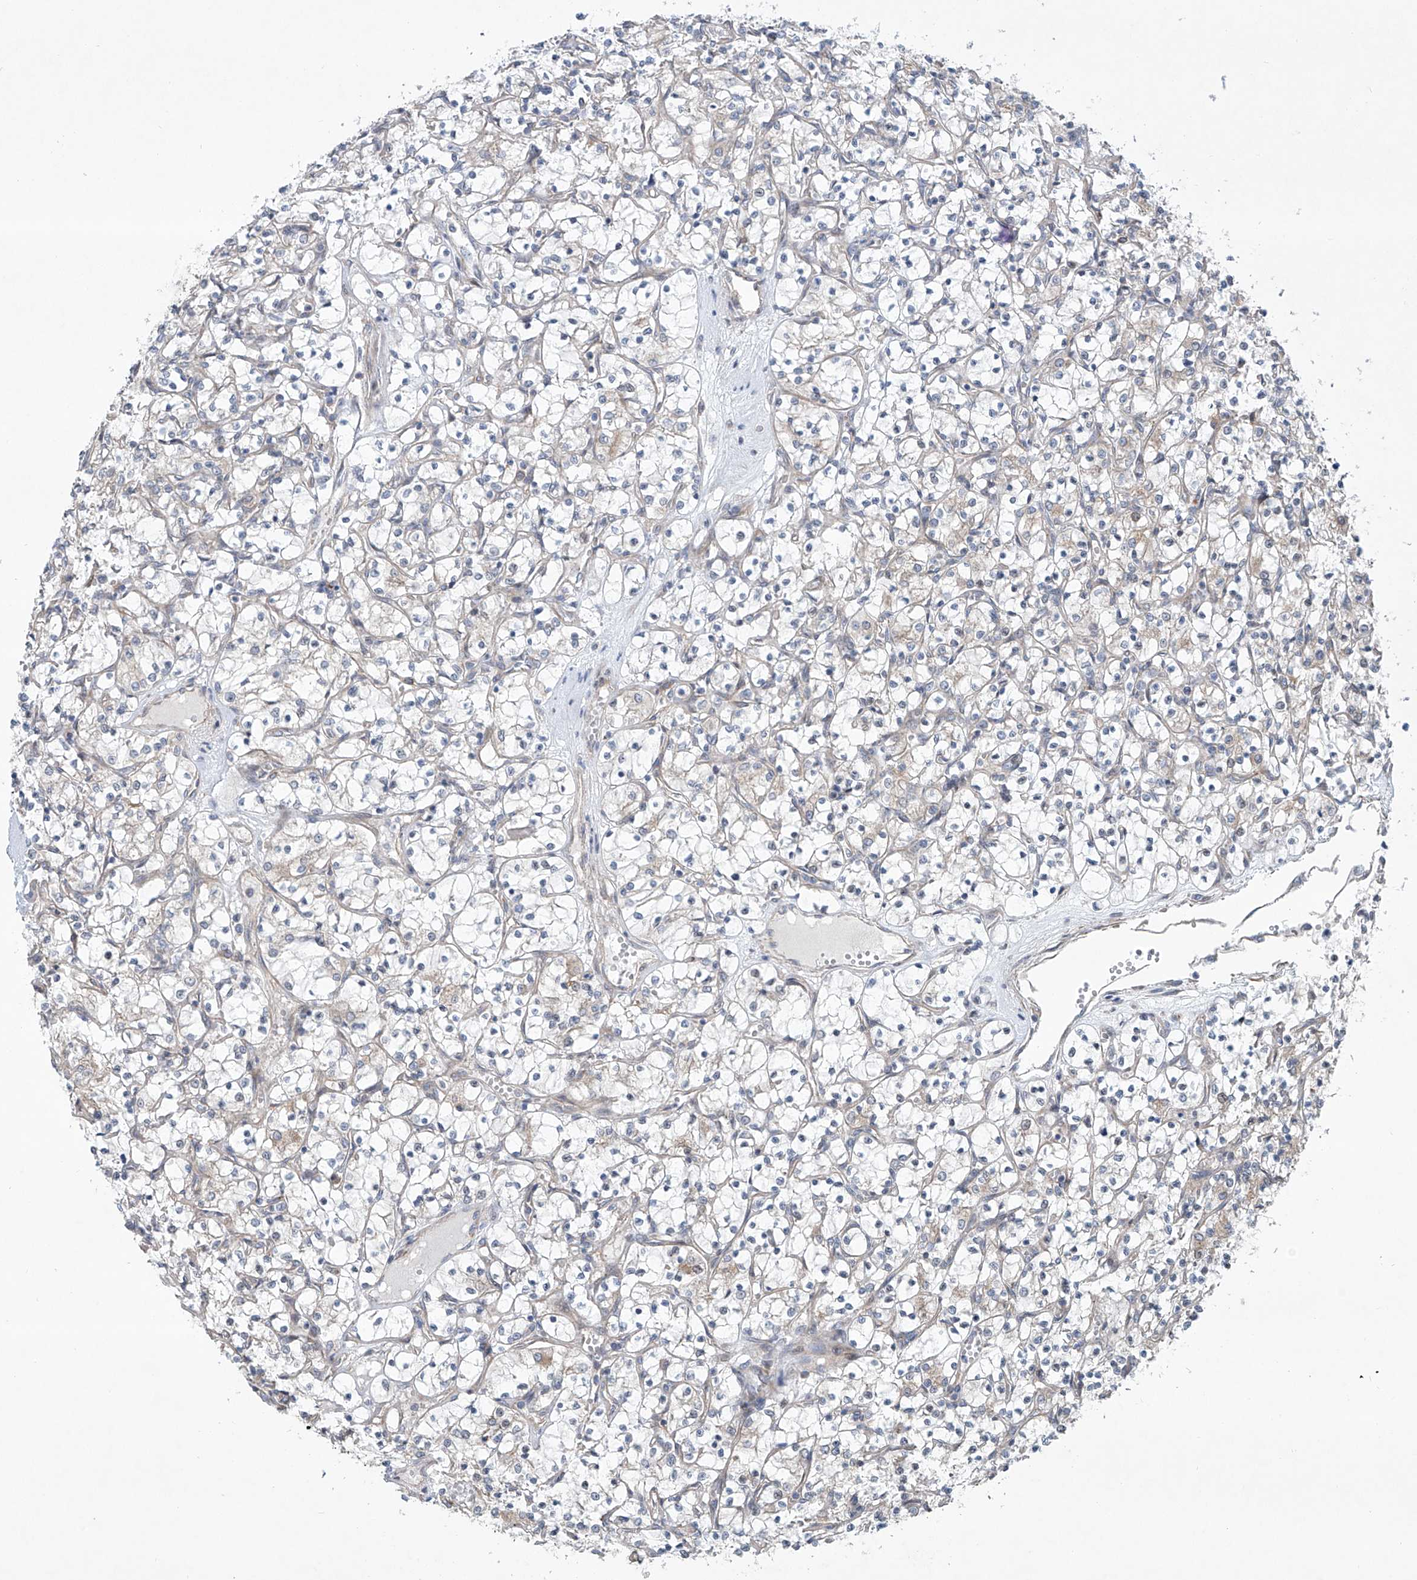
{"staining": {"intensity": "negative", "quantity": "none", "location": "none"}, "tissue": "renal cancer", "cell_type": "Tumor cells", "image_type": "cancer", "snomed": [{"axis": "morphology", "description": "Adenocarcinoma, NOS"}, {"axis": "topography", "description": "Kidney"}], "caption": "Renal cancer was stained to show a protein in brown. There is no significant expression in tumor cells. (Stains: DAB (3,3'-diaminobenzidine) IHC with hematoxylin counter stain, Microscopy: brightfield microscopy at high magnification).", "gene": "KLC4", "patient": {"sex": "female", "age": 69}}